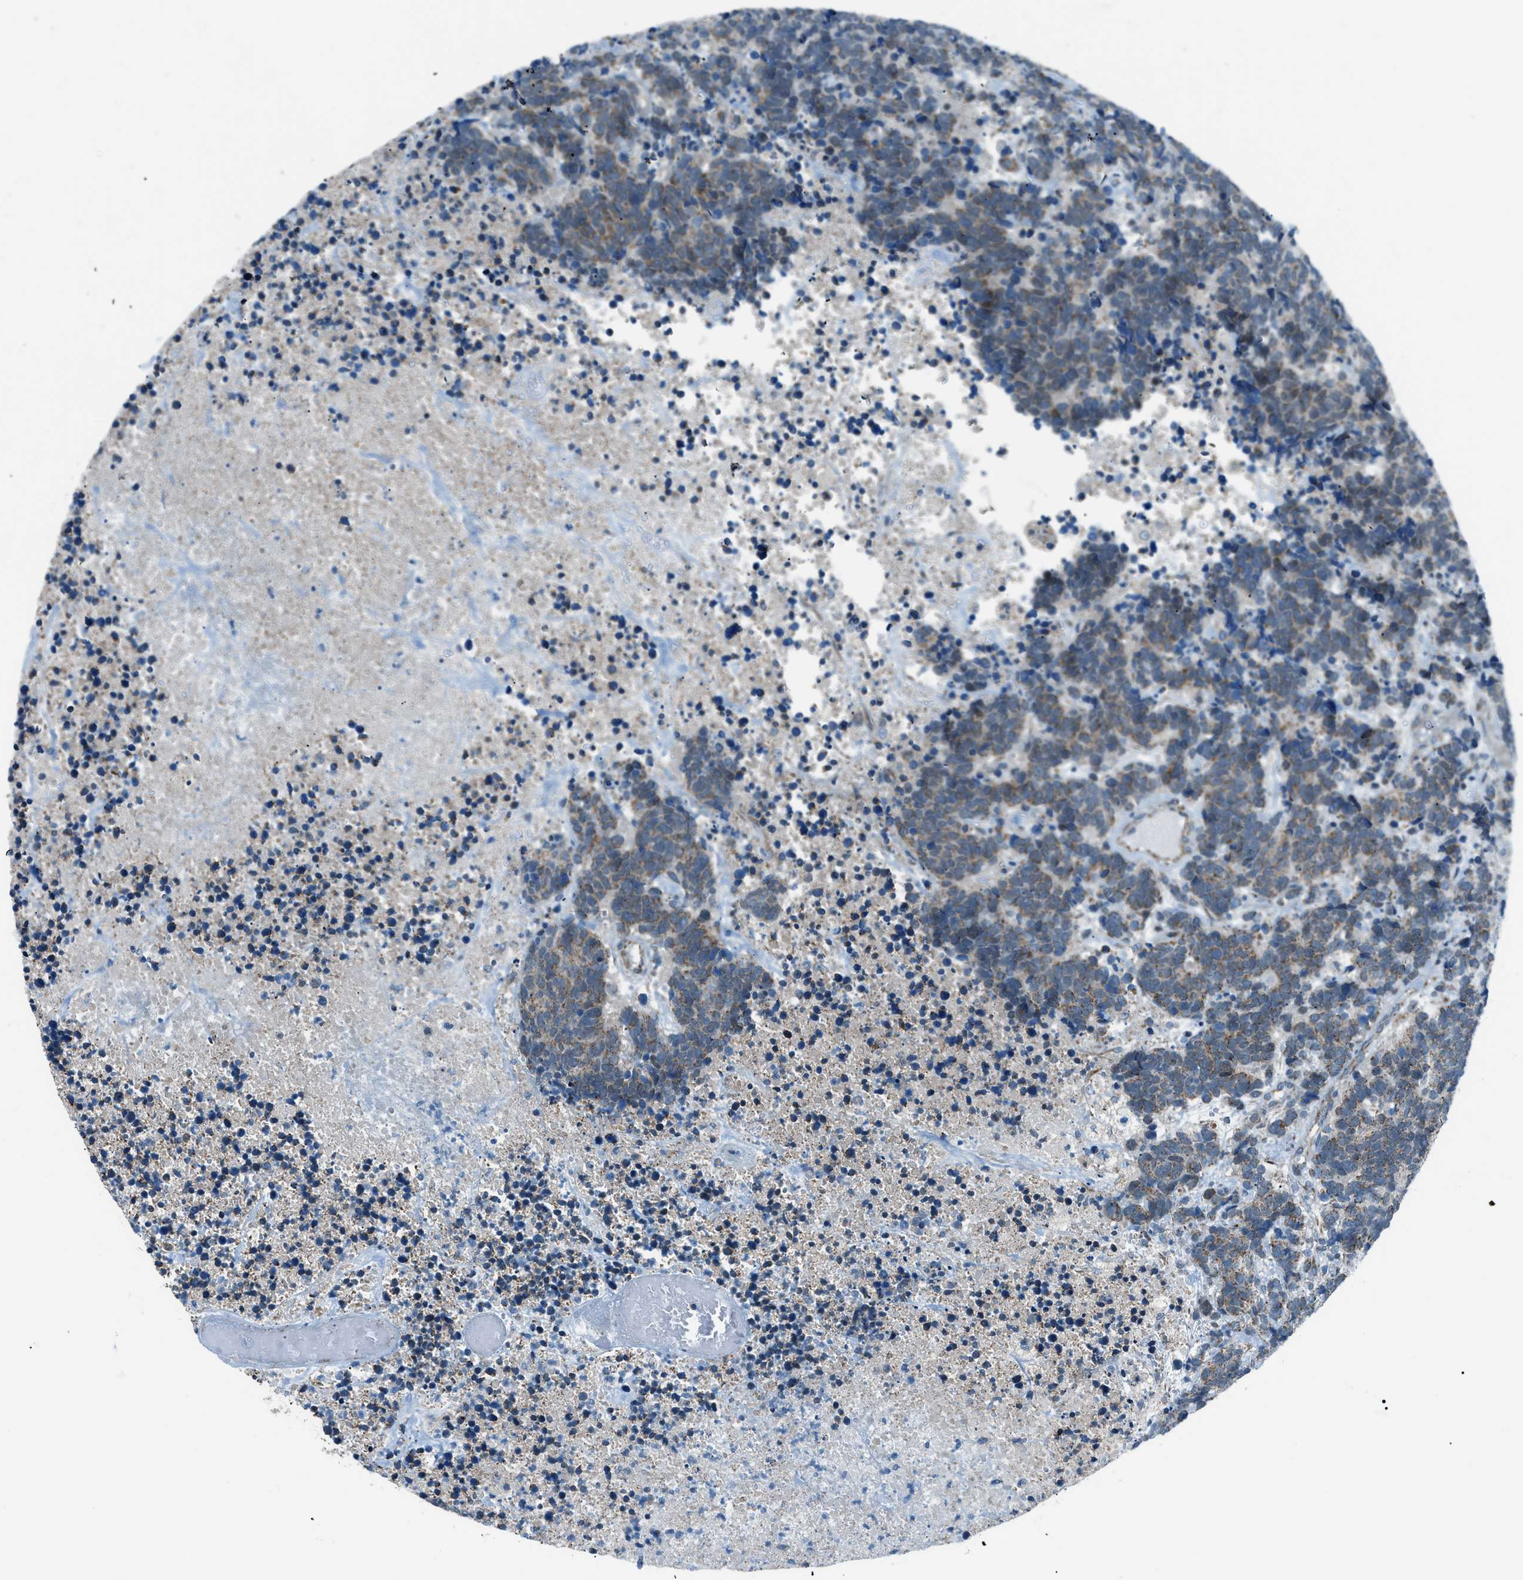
{"staining": {"intensity": "weak", "quantity": "25%-75%", "location": "cytoplasmic/membranous"}, "tissue": "carcinoid", "cell_type": "Tumor cells", "image_type": "cancer", "snomed": [{"axis": "morphology", "description": "Carcinoma, NOS"}, {"axis": "morphology", "description": "Carcinoid, malignant, NOS"}, {"axis": "topography", "description": "Urinary bladder"}], "caption": "Carcinoma was stained to show a protein in brown. There is low levels of weak cytoplasmic/membranous expression in about 25%-75% of tumor cells.", "gene": "PIGG", "patient": {"sex": "male", "age": 57}}